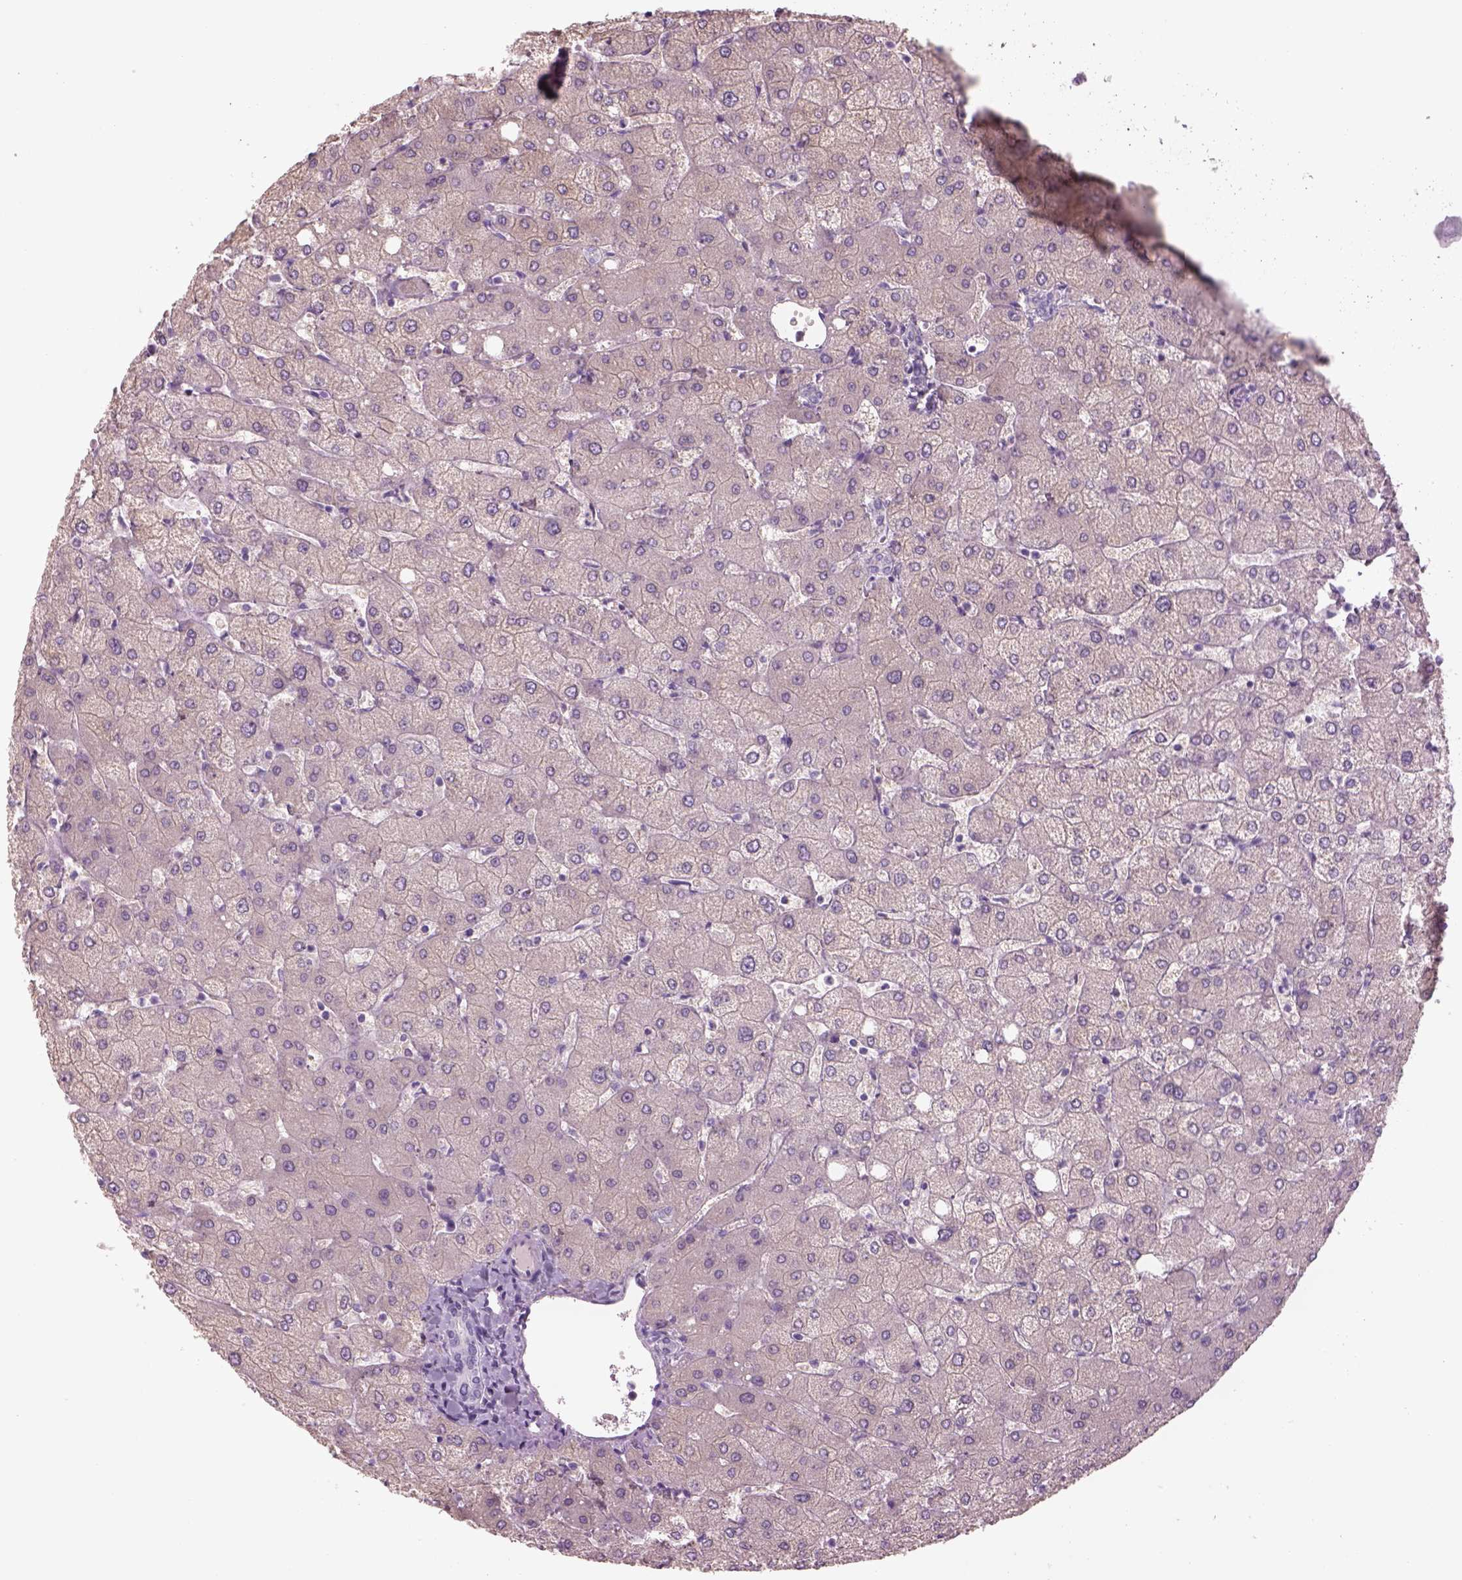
{"staining": {"intensity": "negative", "quantity": "none", "location": "none"}, "tissue": "liver", "cell_type": "Cholangiocytes", "image_type": "normal", "snomed": [{"axis": "morphology", "description": "Normal tissue, NOS"}, {"axis": "topography", "description": "Liver"}], "caption": "Immunohistochemistry photomicrograph of normal liver stained for a protein (brown), which reveals no positivity in cholangiocytes. (DAB (3,3'-diaminobenzidine) immunohistochemistry with hematoxylin counter stain).", "gene": "GAS2L2", "patient": {"sex": "female", "age": 54}}